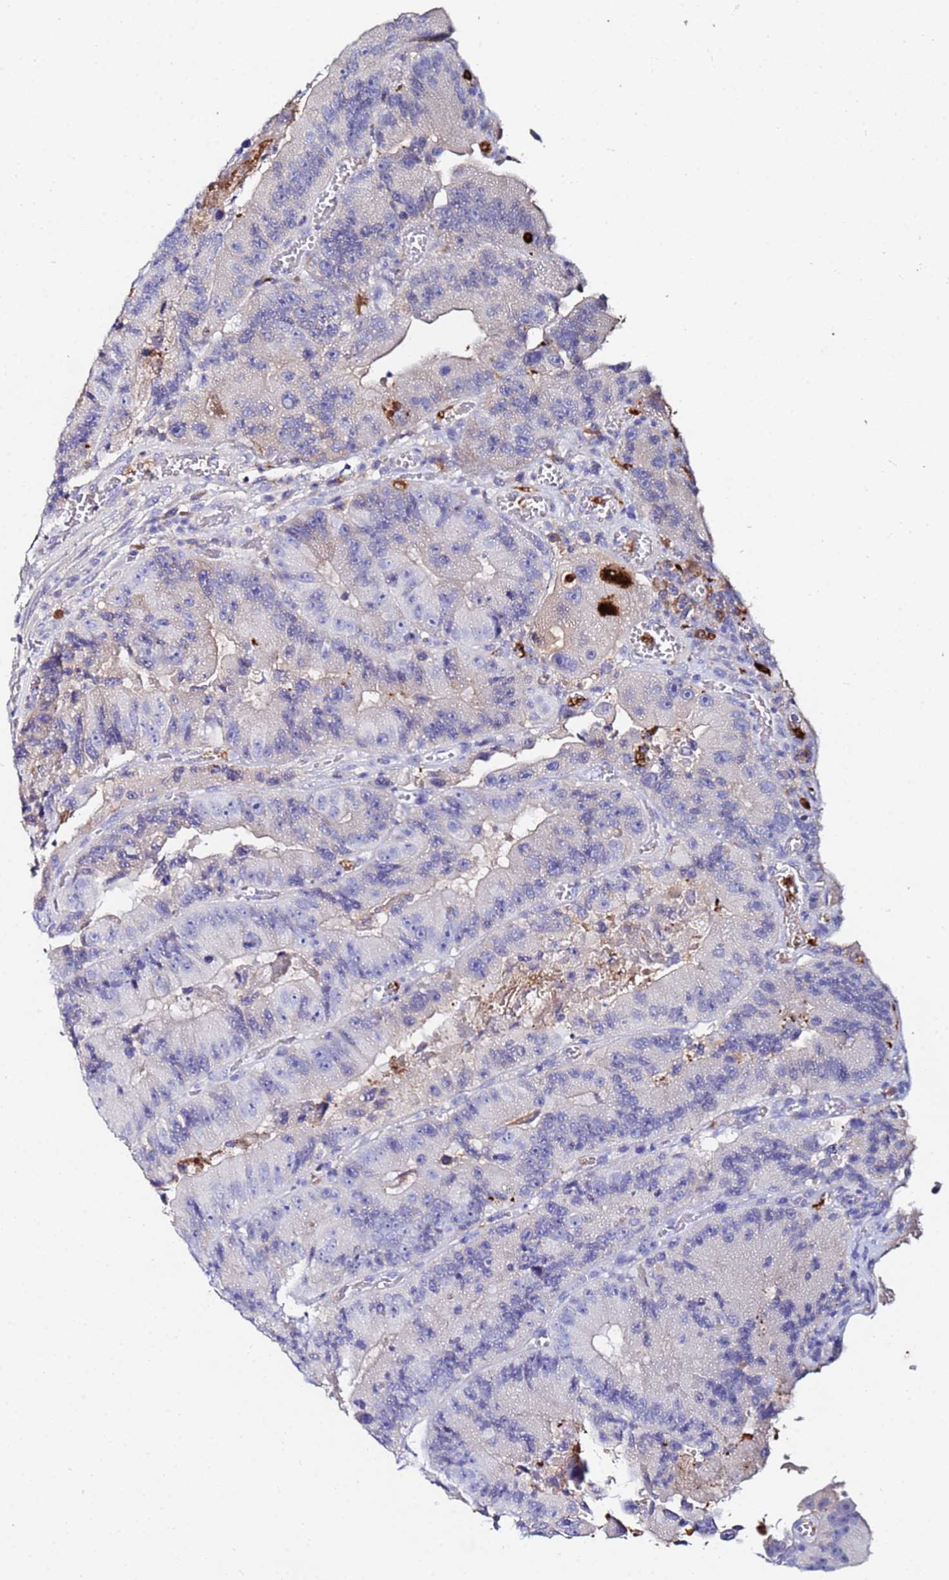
{"staining": {"intensity": "weak", "quantity": "<25%", "location": "cytoplasmic/membranous"}, "tissue": "colorectal cancer", "cell_type": "Tumor cells", "image_type": "cancer", "snomed": [{"axis": "morphology", "description": "Adenocarcinoma, NOS"}, {"axis": "topography", "description": "Colon"}], "caption": "Colorectal cancer was stained to show a protein in brown. There is no significant expression in tumor cells.", "gene": "TUBAL3", "patient": {"sex": "female", "age": 86}}